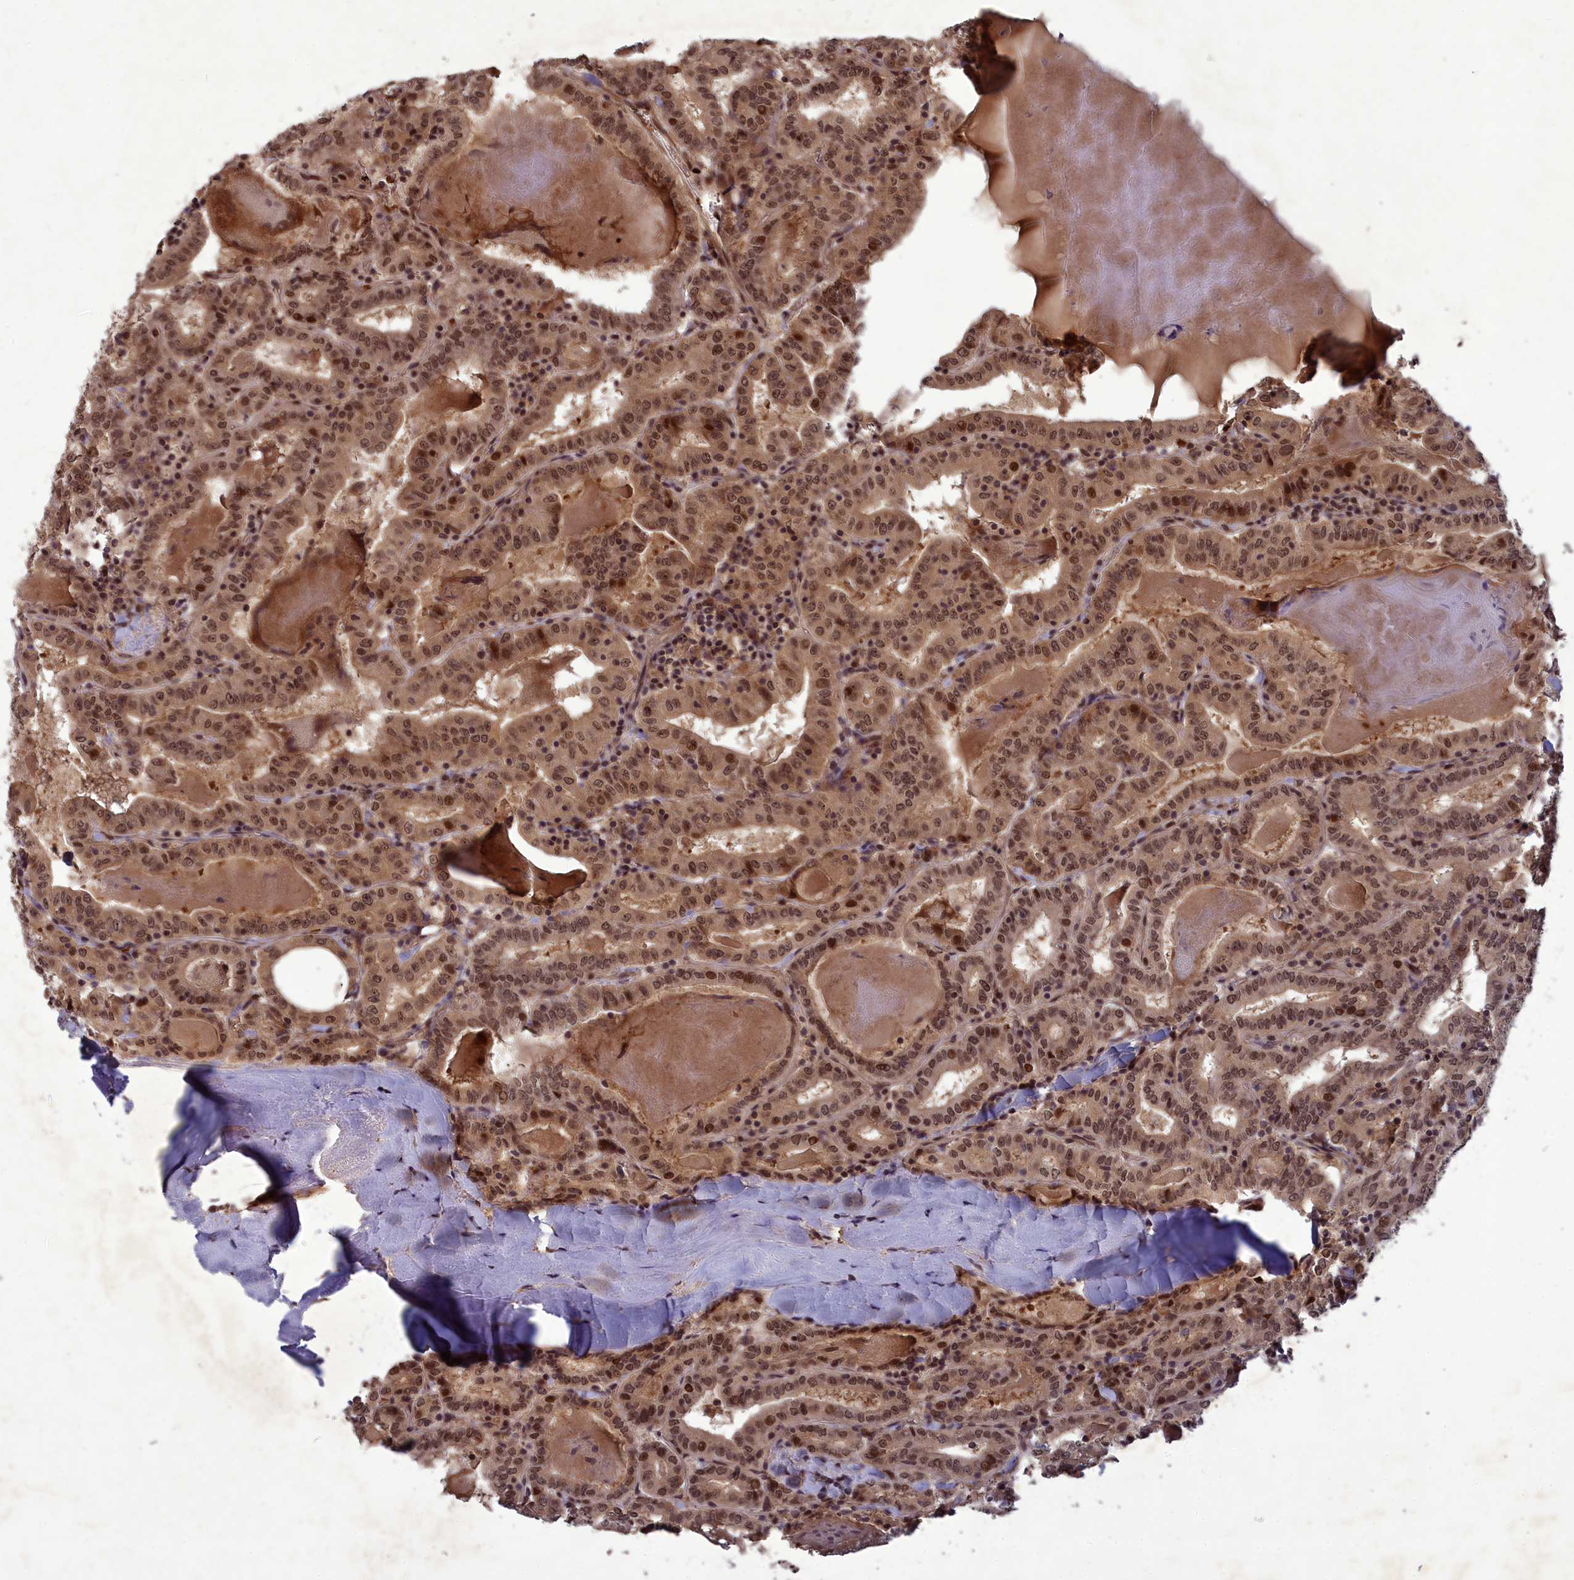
{"staining": {"intensity": "moderate", "quantity": ">75%", "location": "cytoplasmic/membranous,nuclear"}, "tissue": "thyroid cancer", "cell_type": "Tumor cells", "image_type": "cancer", "snomed": [{"axis": "morphology", "description": "Papillary adenocarcinoma, NOS"}, {"axis": "topography", "description": "Thyroid gland"}], "caption": "Papillary adenocarcinoma (thyroid) stained for a protein (brown) reveals moderate cytoplasmic/membranous and nuclear positive expression in about >75% of tumor cells.", "gene": "SRMS", "patient": {"sex": "female", "age": 72}}